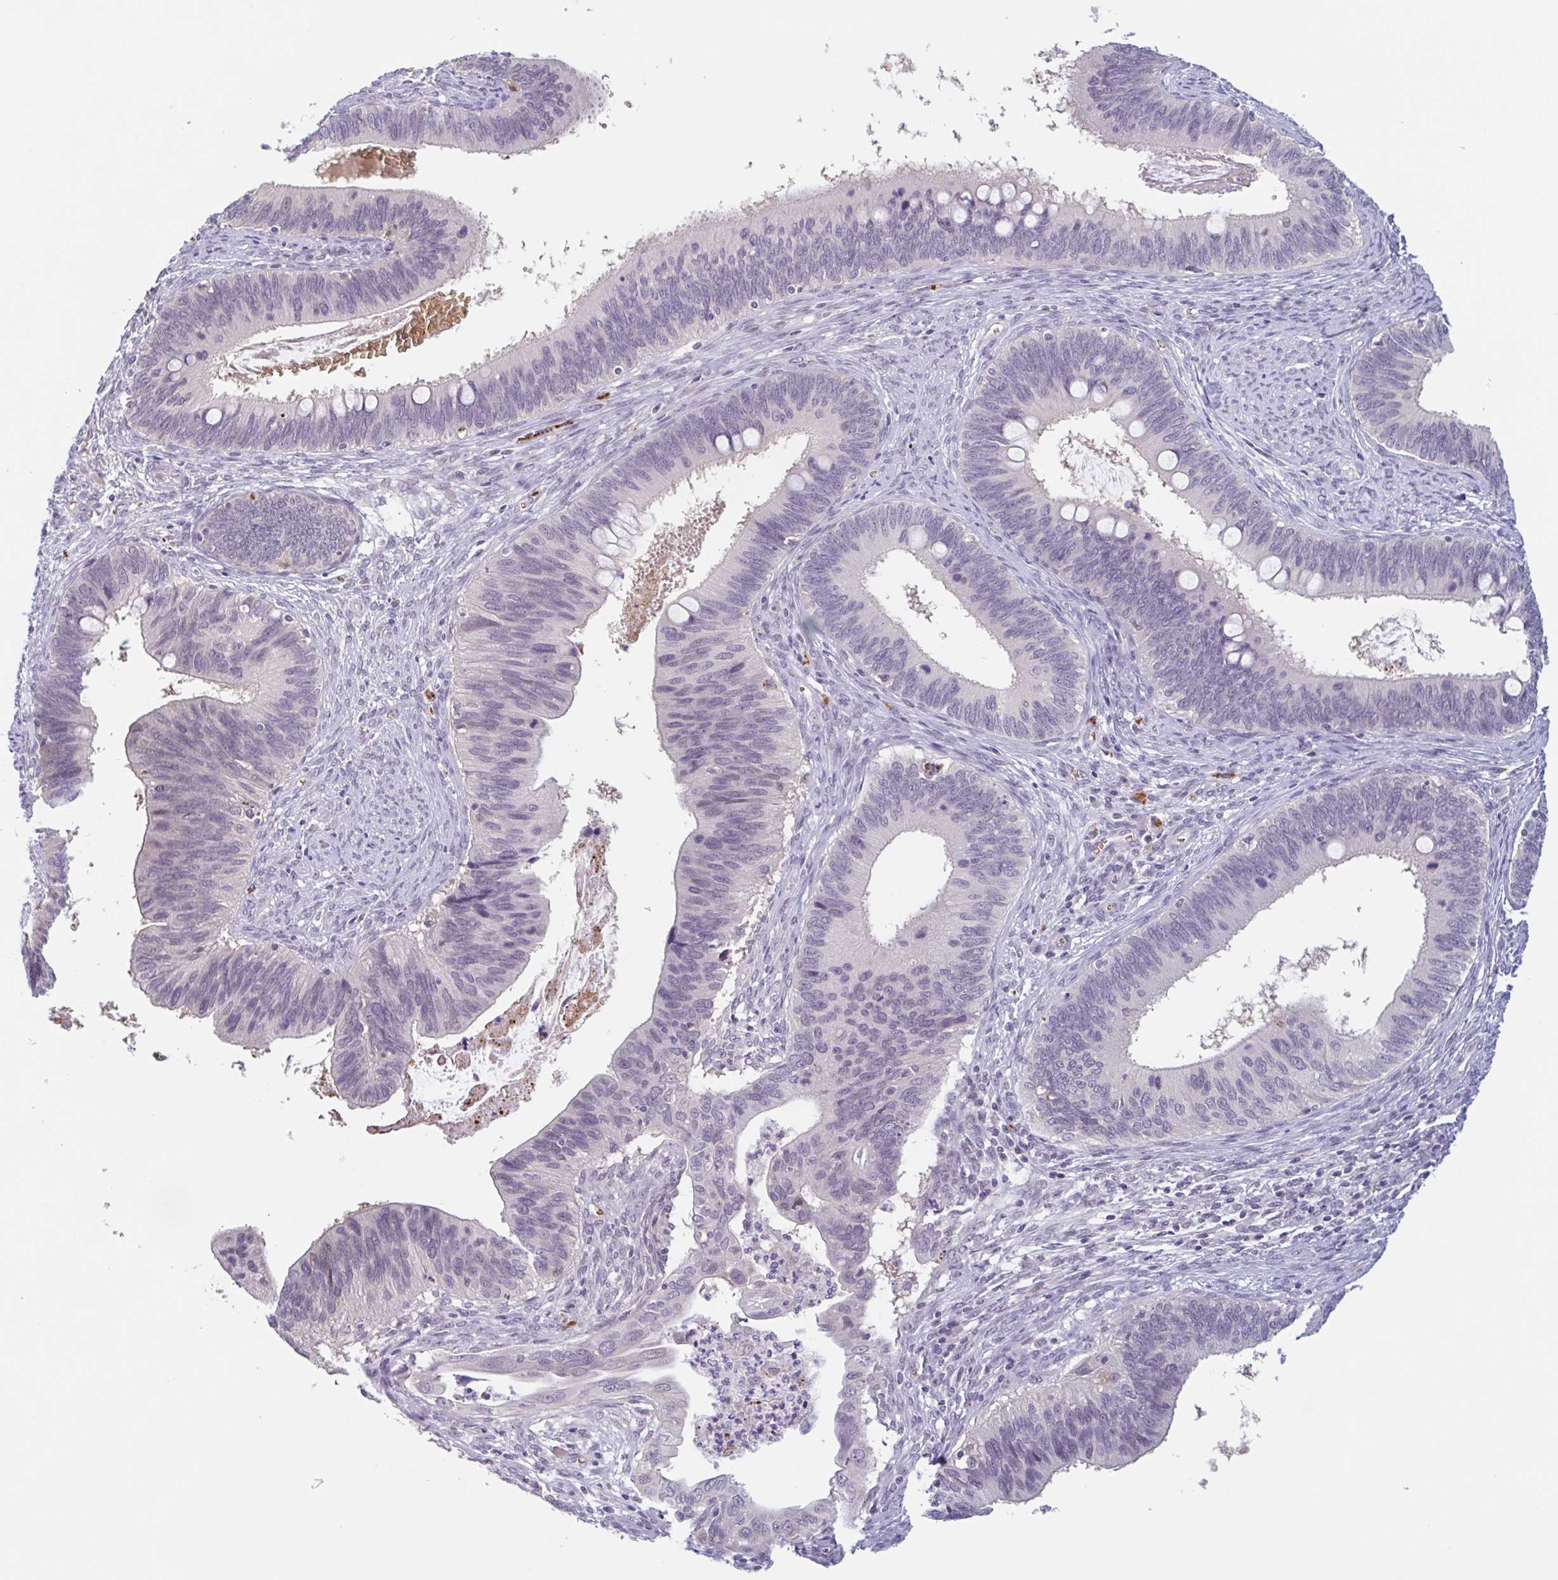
{"staining": {"intensity": "negative", "quantity": "none", "location": "none"}, "tissue": "cervical cancer", "cell_type": "Tumor cells", "image_type": "cancer", "snomed": [{"axis": "morphology", "description": "Adenocarcinoma, NOS"}, {"axis": "topography", "description": "Cervix"}], "caption": "Tumor cells are negative for protein expression in human cervical cancer (adenocarcinoma).", "gene": "RHAG", "patient": {"sex": "female", "age": 42}}